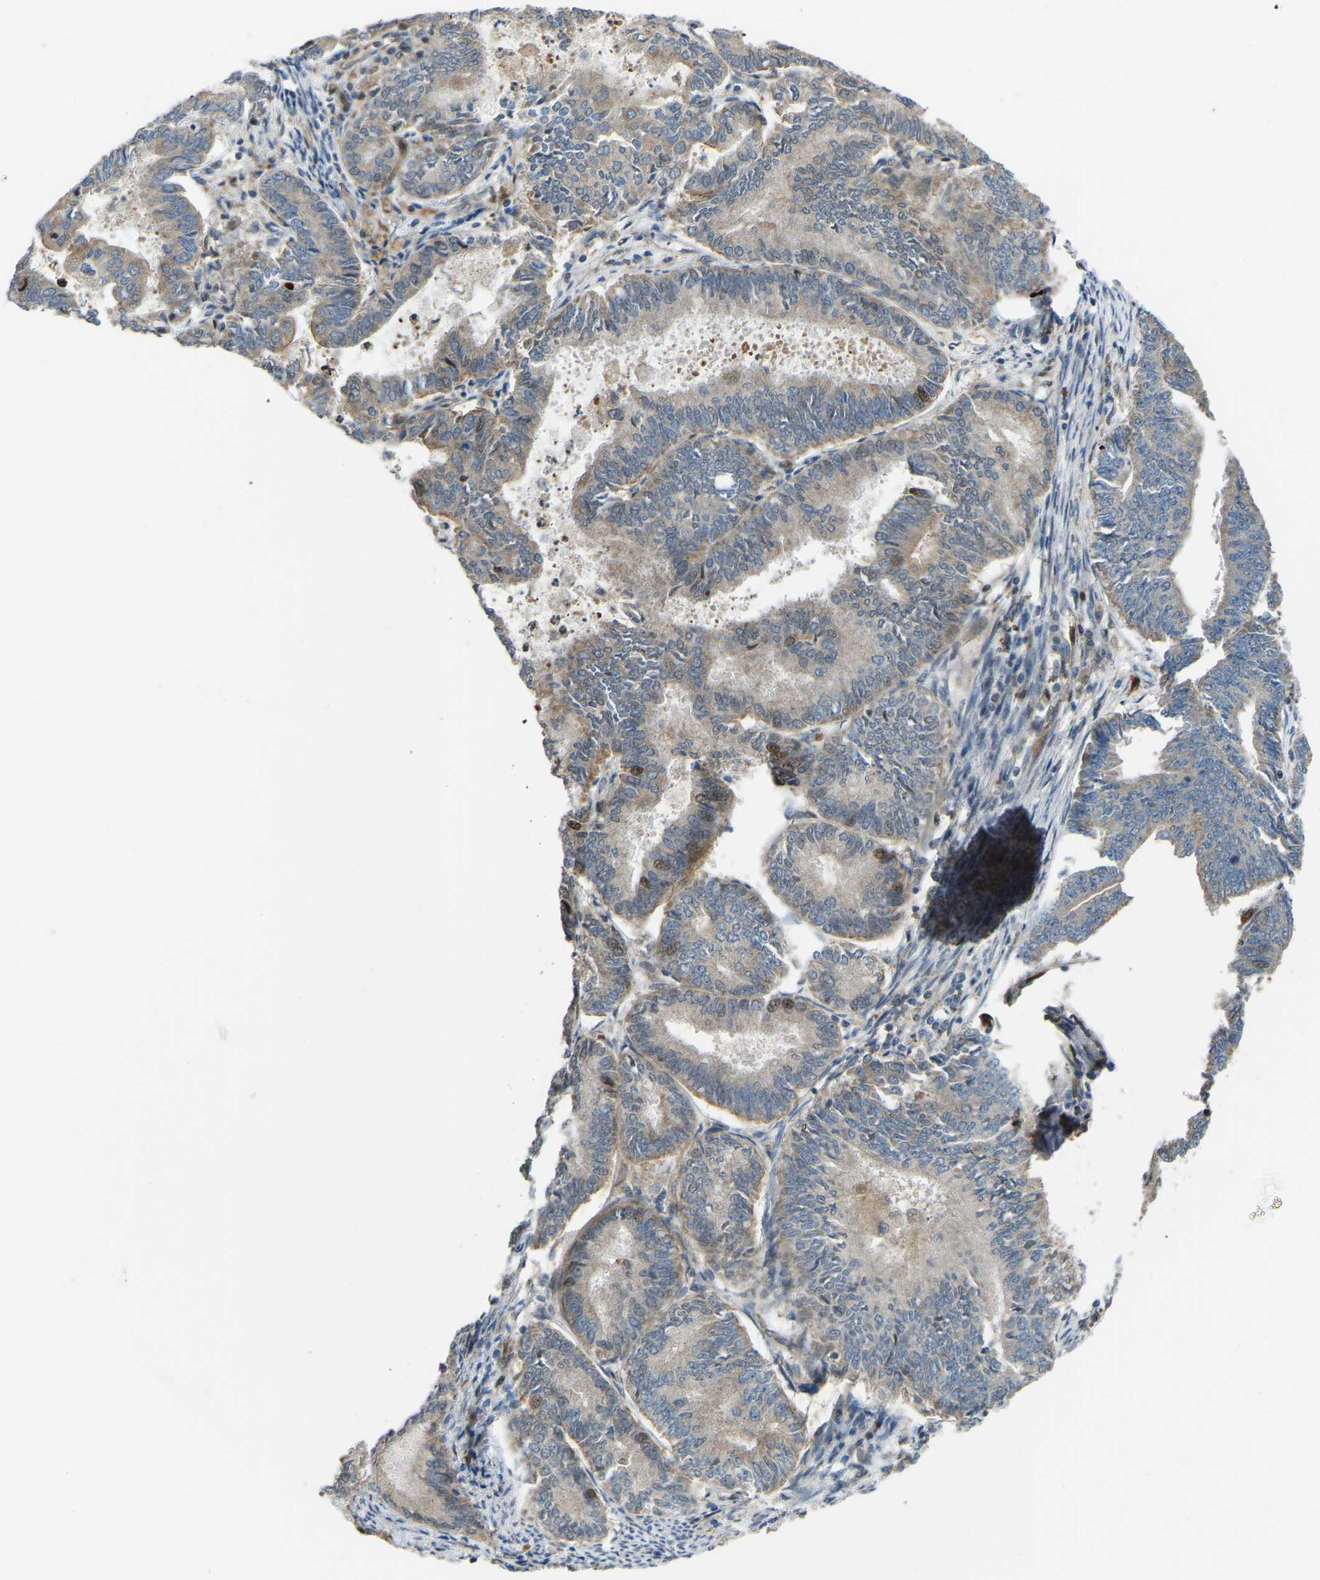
{"staining": {"intensity": "moderate", "quantity": "25%-75%", "location": "cytoplasmic/membranous,nuclear"}, "tissue": "endometrial cancer", "cell_type": "Tumor cells", "image_type": "cancer", "snomed": [{"axis": "morphology", "description": "Adenocarcinoma, NOS"}, {"axis": "topography", "description": "Endometrium"}], "caption": "IHC histopathology image of human endometrial adenocarcinoma stained for a protein (brown), which exhibits medium levels of moderate cytoplasmic/membranous and nuclear positivity in about 25%-75% of tumor cells.", "gene": "C21orf91", "patient": {"sex": "female", "age": 86}}